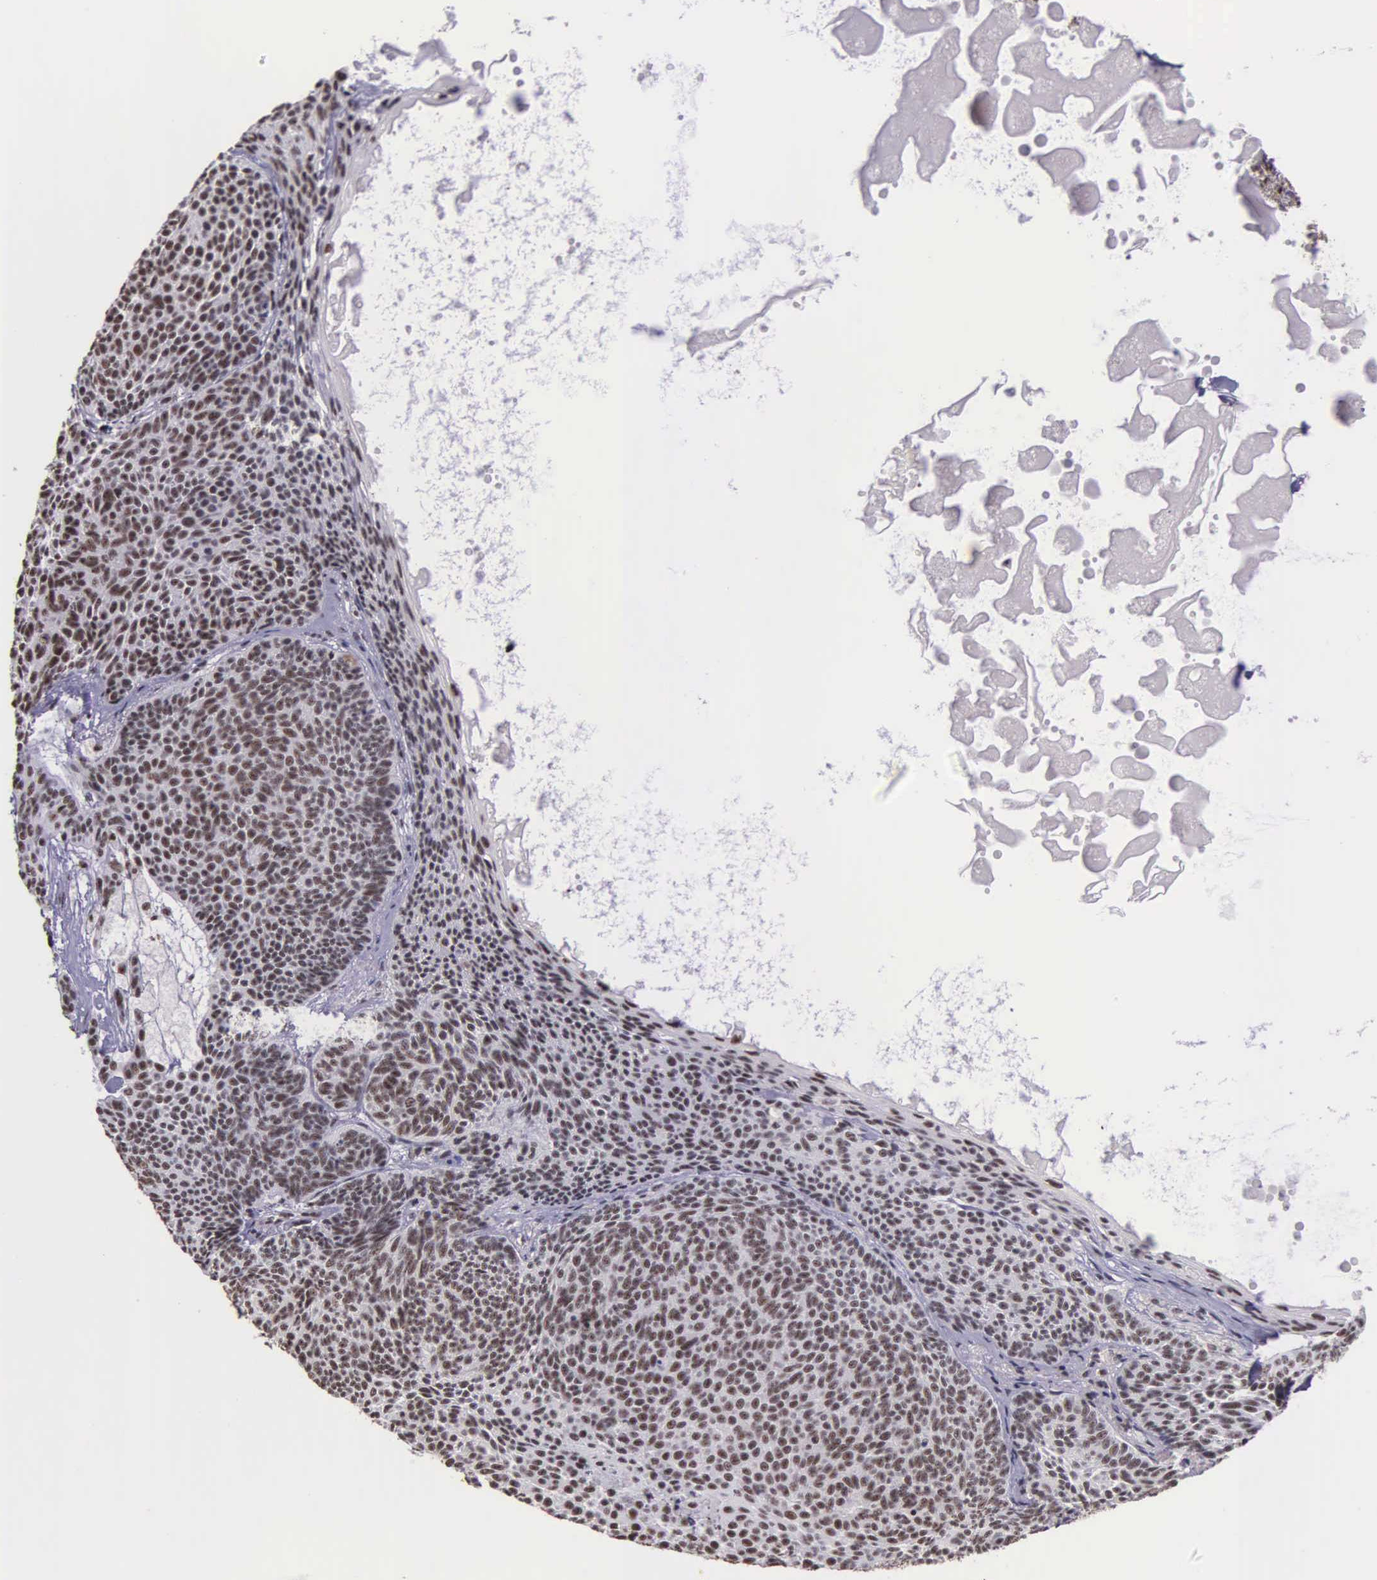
{"staining": {"intensity": "moderate", "quantity": ">75%", "location": "nuclear"}, "tissue": "skin cancer", "cell_type": "Tumor cells", "image_type": "cancer", "snomed": [{"axis": "morphology", "description": "Basal cell carcinoma"}, {"axis": "topography", "description": "Skin"}], "caption": "Basal cell carcinoma (skin) stained with a brown dye demonstrates moderate nuclear positive expression in about >75% of tumor cells.", "gene": "FAM47A", "patient": {"sex": "male", "age": 84}}